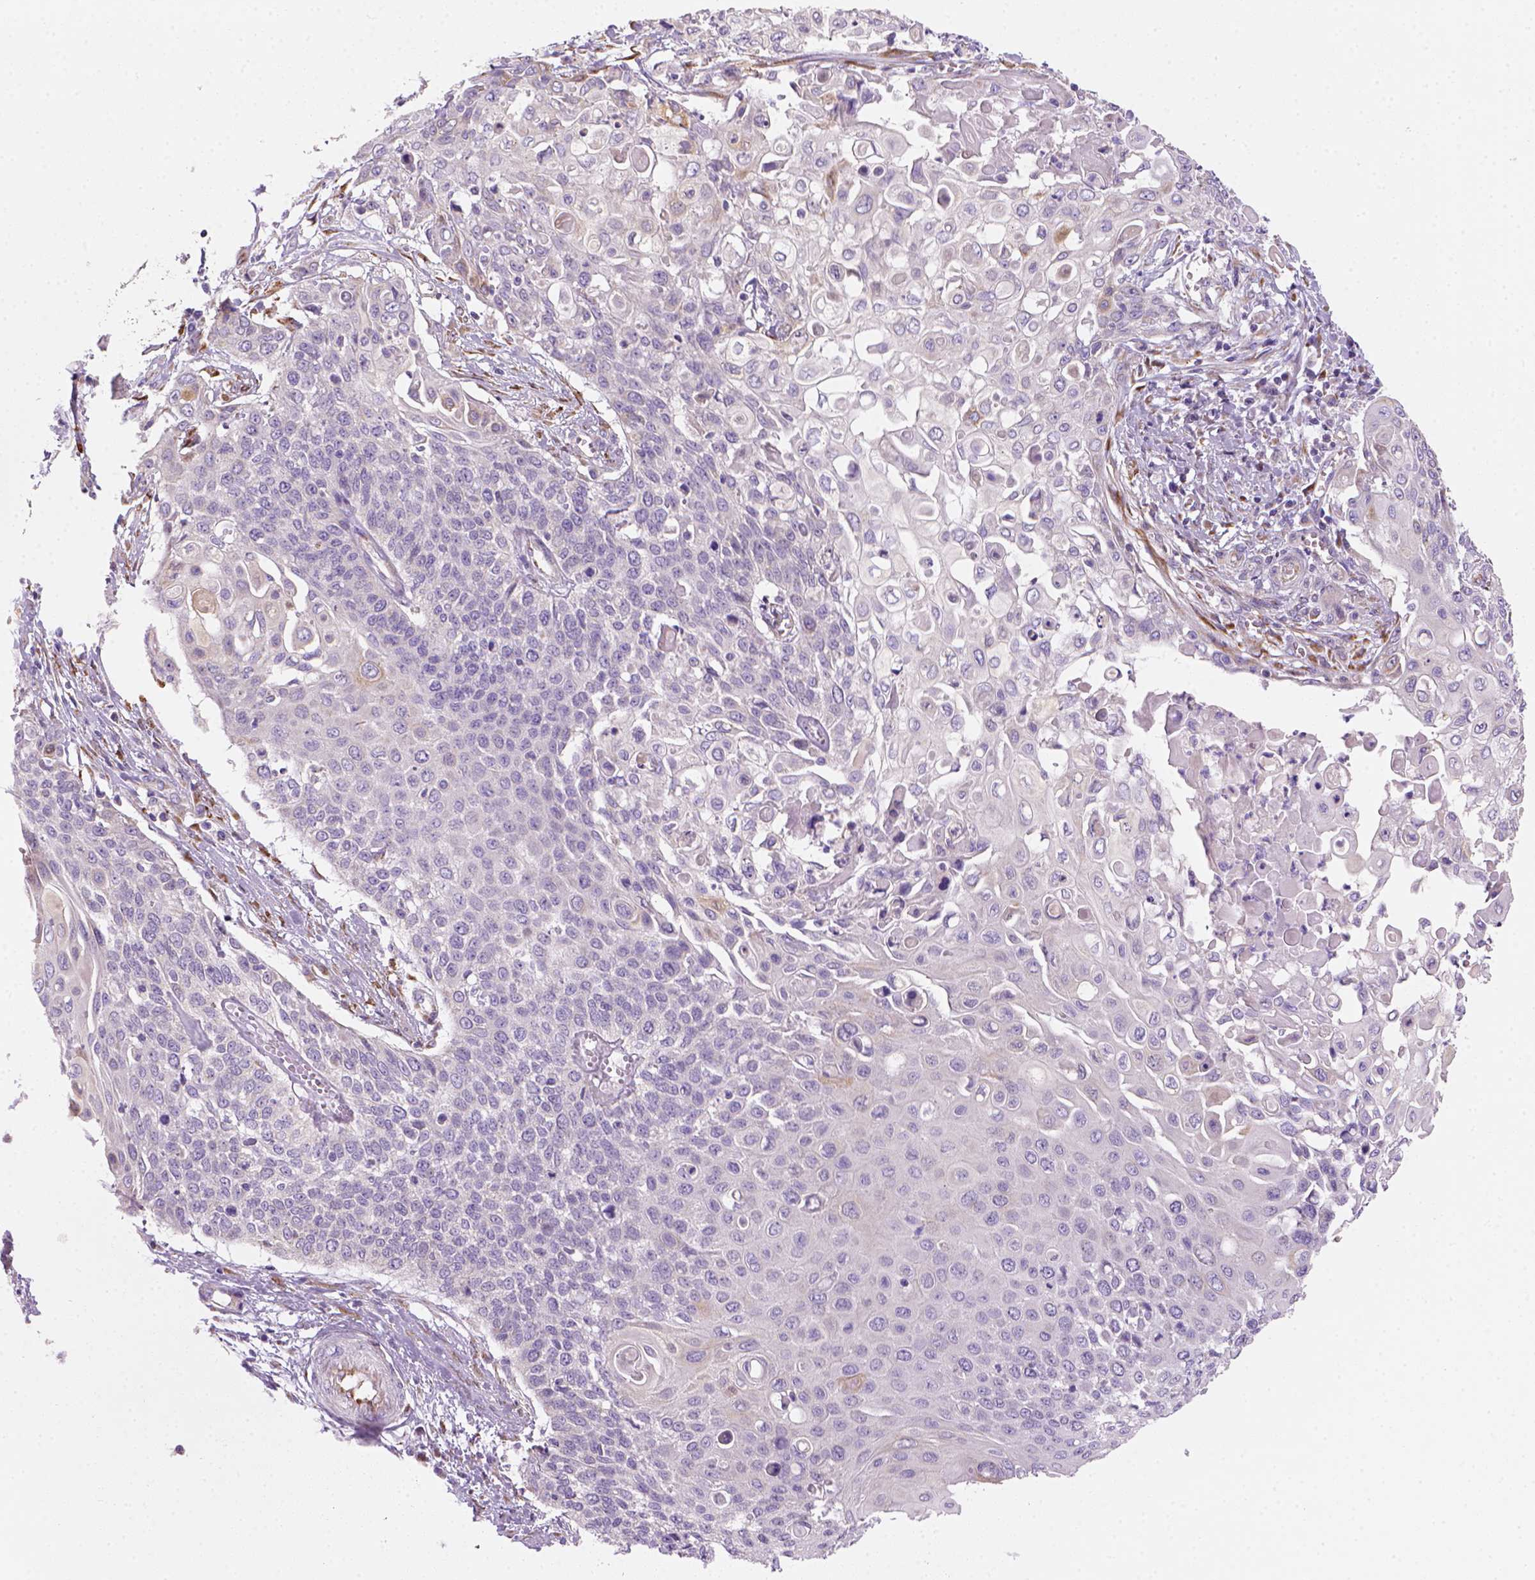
{"staining": {"intensity": "negative", "quantity": "none", "location": "none"}, "tissue": "cervical cancer", "cell_type": "Tumor cells", "image_type": "cancer", "snomed": [{"axis": "morphology", "description": "Squamous cell carcinoma, NOS"}, {"axis": "topography", "description": "Cervix"}], "caption": "Image shows no significant protein expression in tumor cells of cervical cancer. The staining is performed using DAB brown chromogen with nuclei counter-stained in using hematoxylin.", "gene": "CES2", "patient": {"sex": "female", "age": 39}}